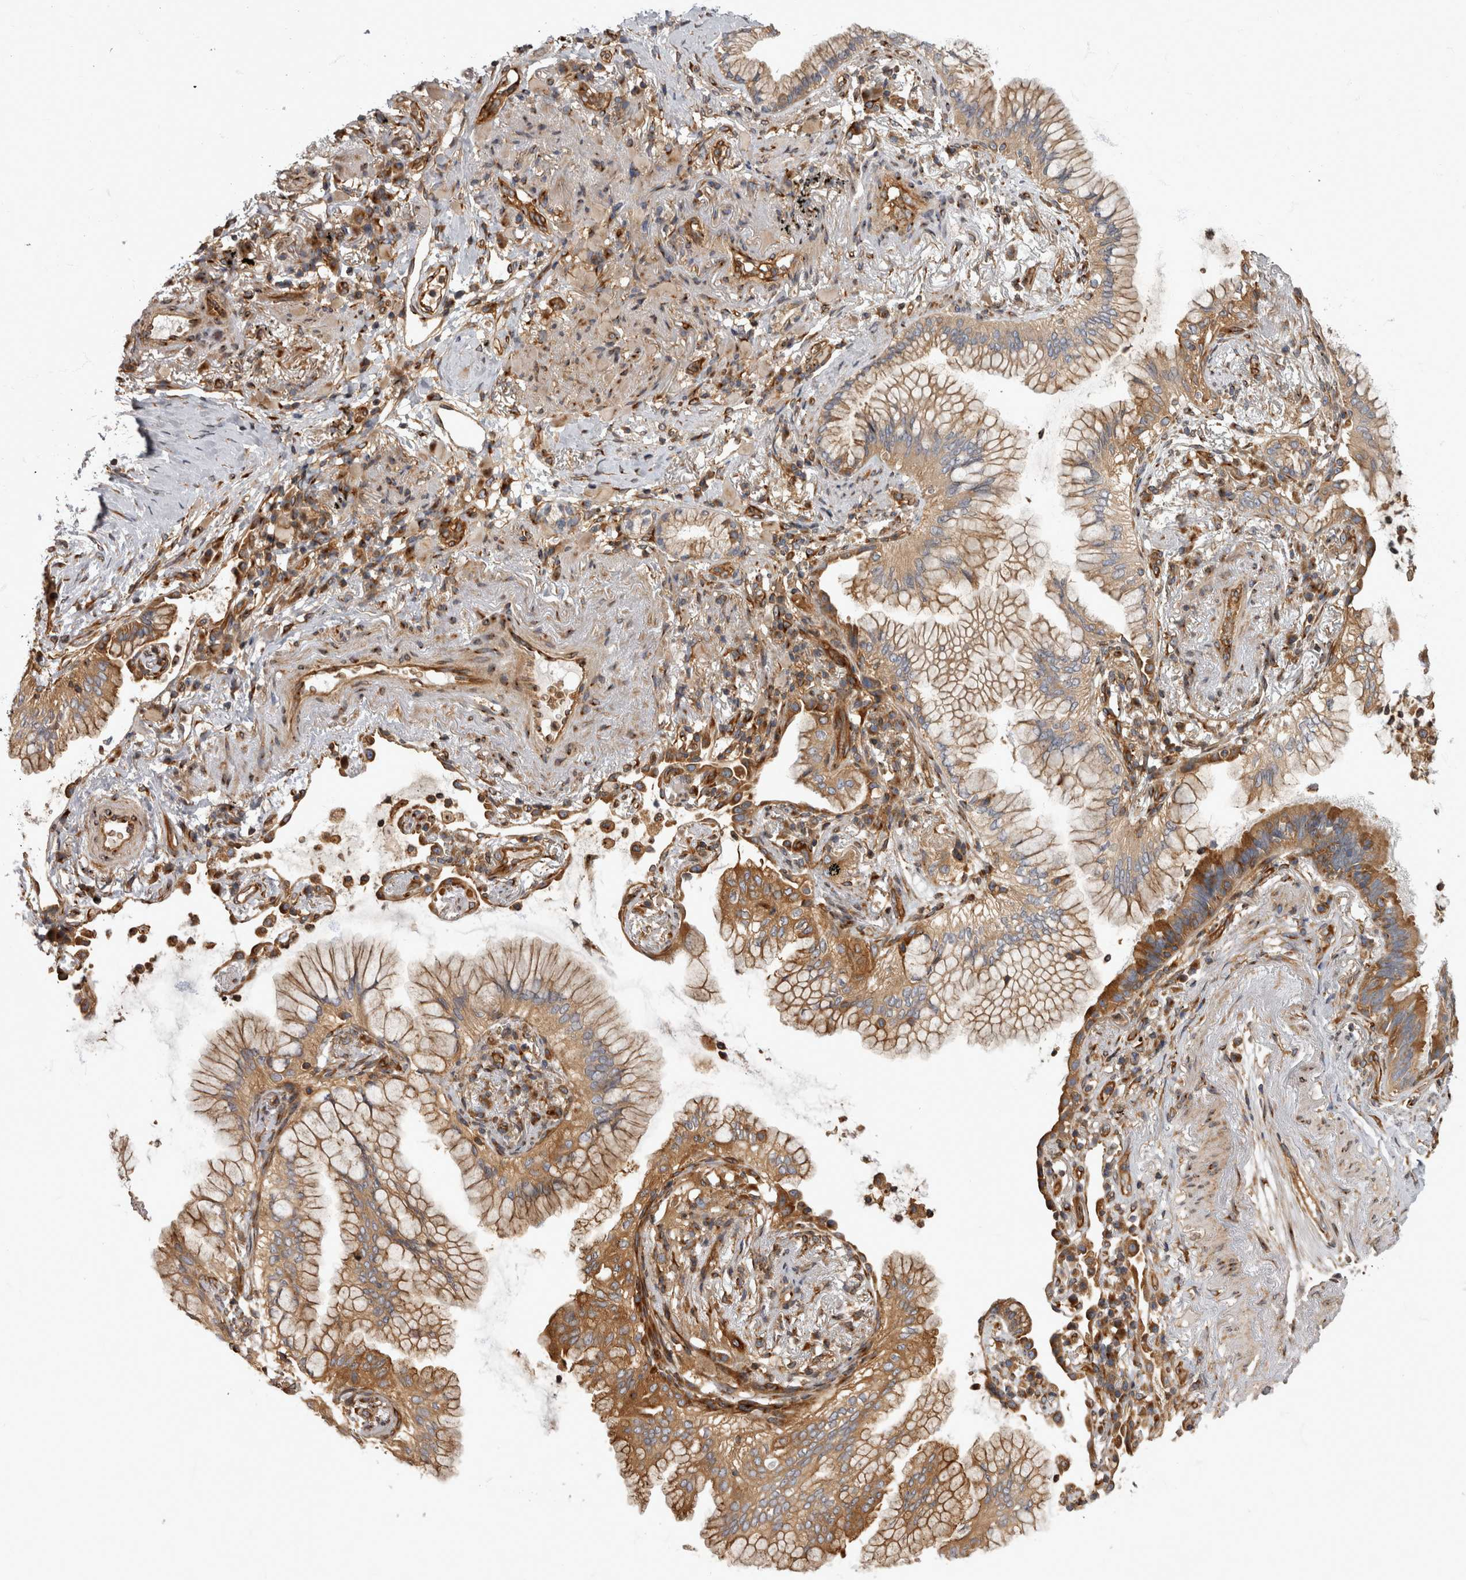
{"staining": {"intensity": "moderate", "quantity": ">75%", "location": "cytoplasmic/membranous"}, "tissue": "lung cancer", "cell_type": "Tumor cells", "image_type": "cancer", "snomed": [{"axis": "morphology", "description": "Adenocarcinoma, NOS"}, {"axis": "topography", "description": "Lung"}], "caption": "Lung cancer stained with a brown dye reveals moderate cytoplasmic/membranous positive positivity in about >75% of tumor cells.", "gene": "HOOK3", "patient": {"sex": "female", "age": 70}}